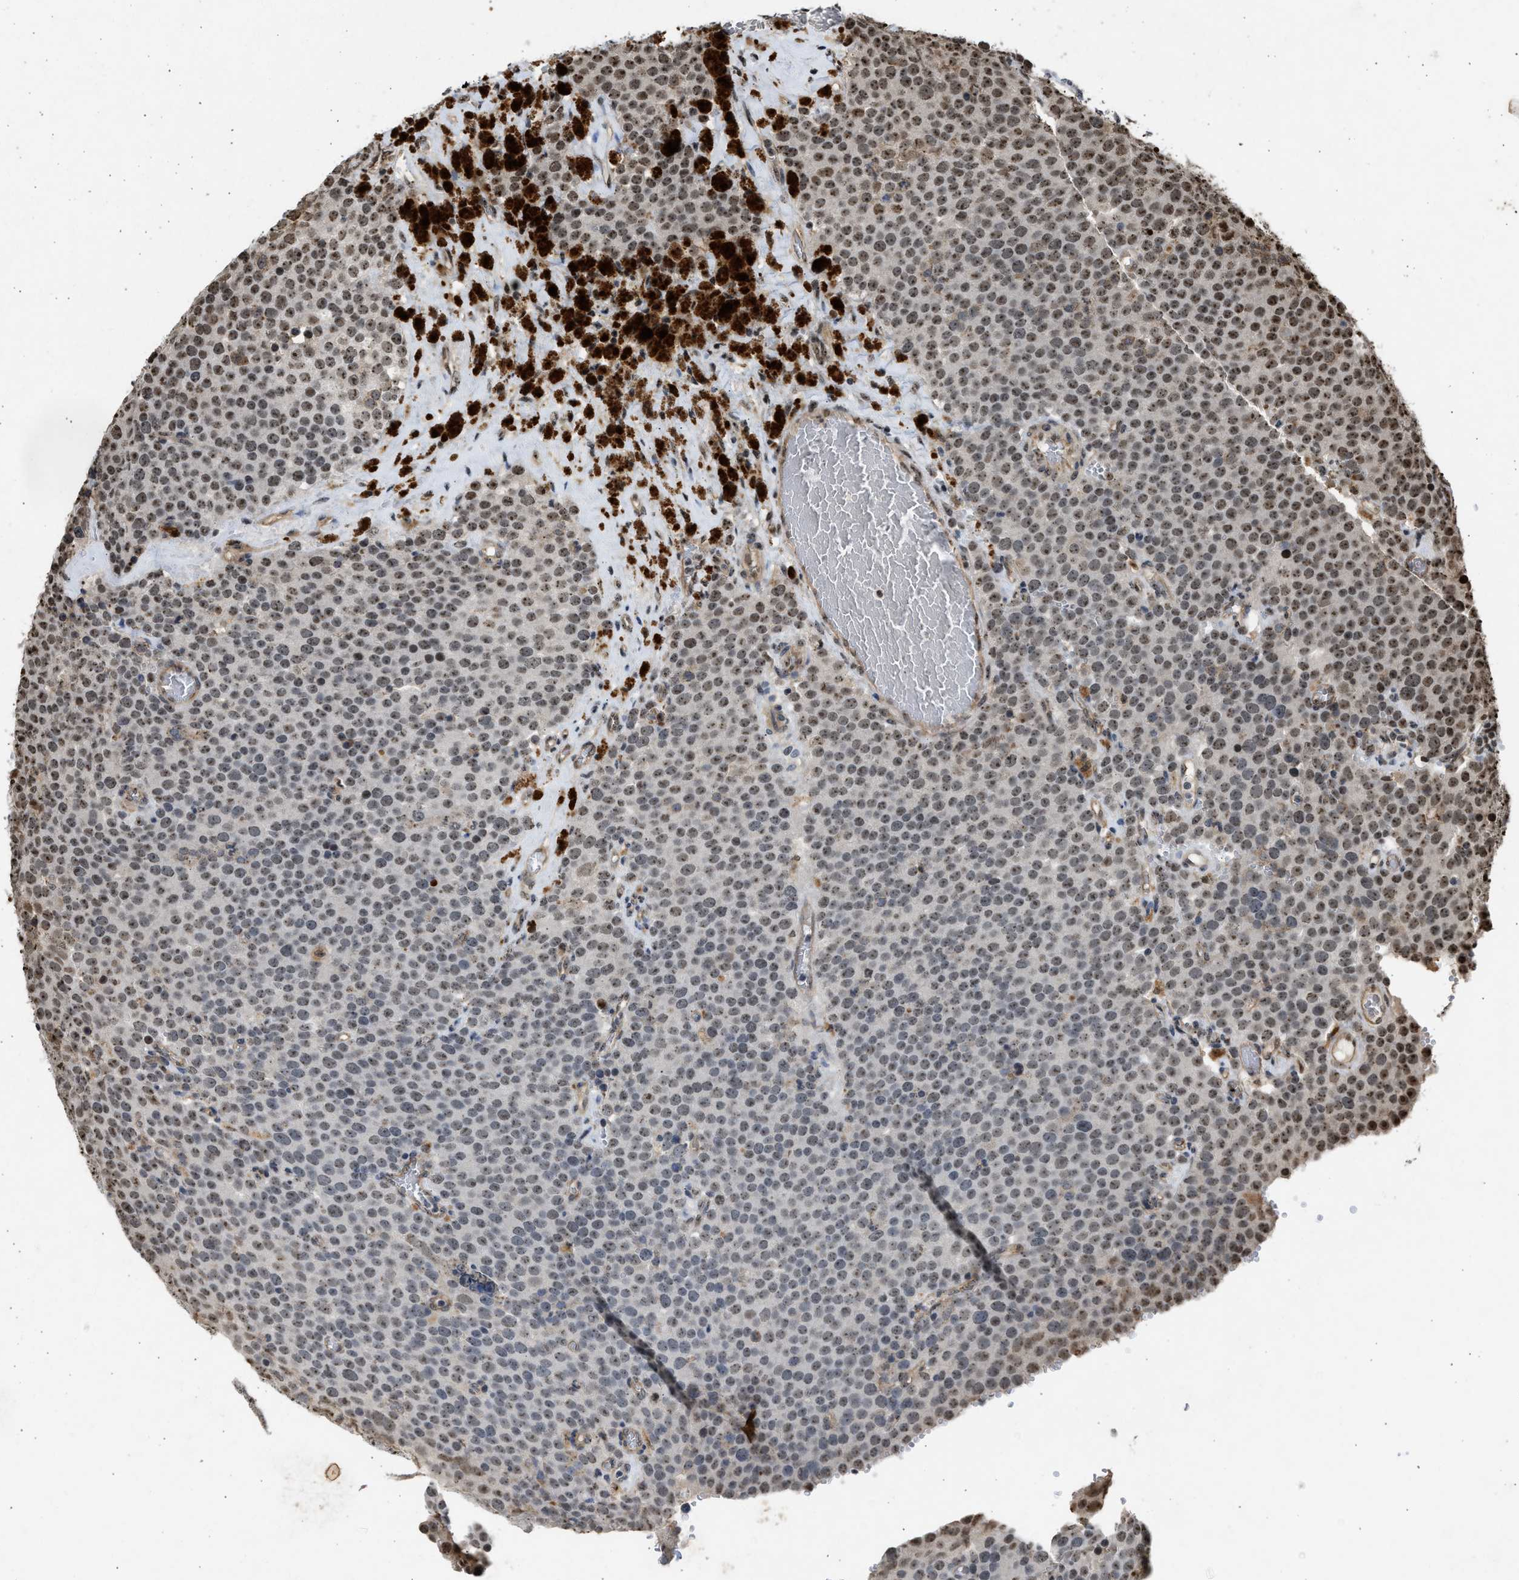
{"staining": {"intensity": "moderate", "quantity": ">75%", "location": "nuclear"}, "tissue": "testis cancer", "cell_type": "Tumor cells", "image_type": "cancer", "snomed": [{"axis": "morphology", "description": "Normal tissue, NOS"}, {"axis": "morphology", "description": "Seminoma, NOS"}, {"axis": "topography", "description": "Testis"}], "caption": "Approximately >75% of tumor cells in testis cancer reveal moderate nuclear protein expression as visualized by brown immunohistochemical staining.", "gene": "TFDP2", "patient": {"sex": "male", "age": 71}}